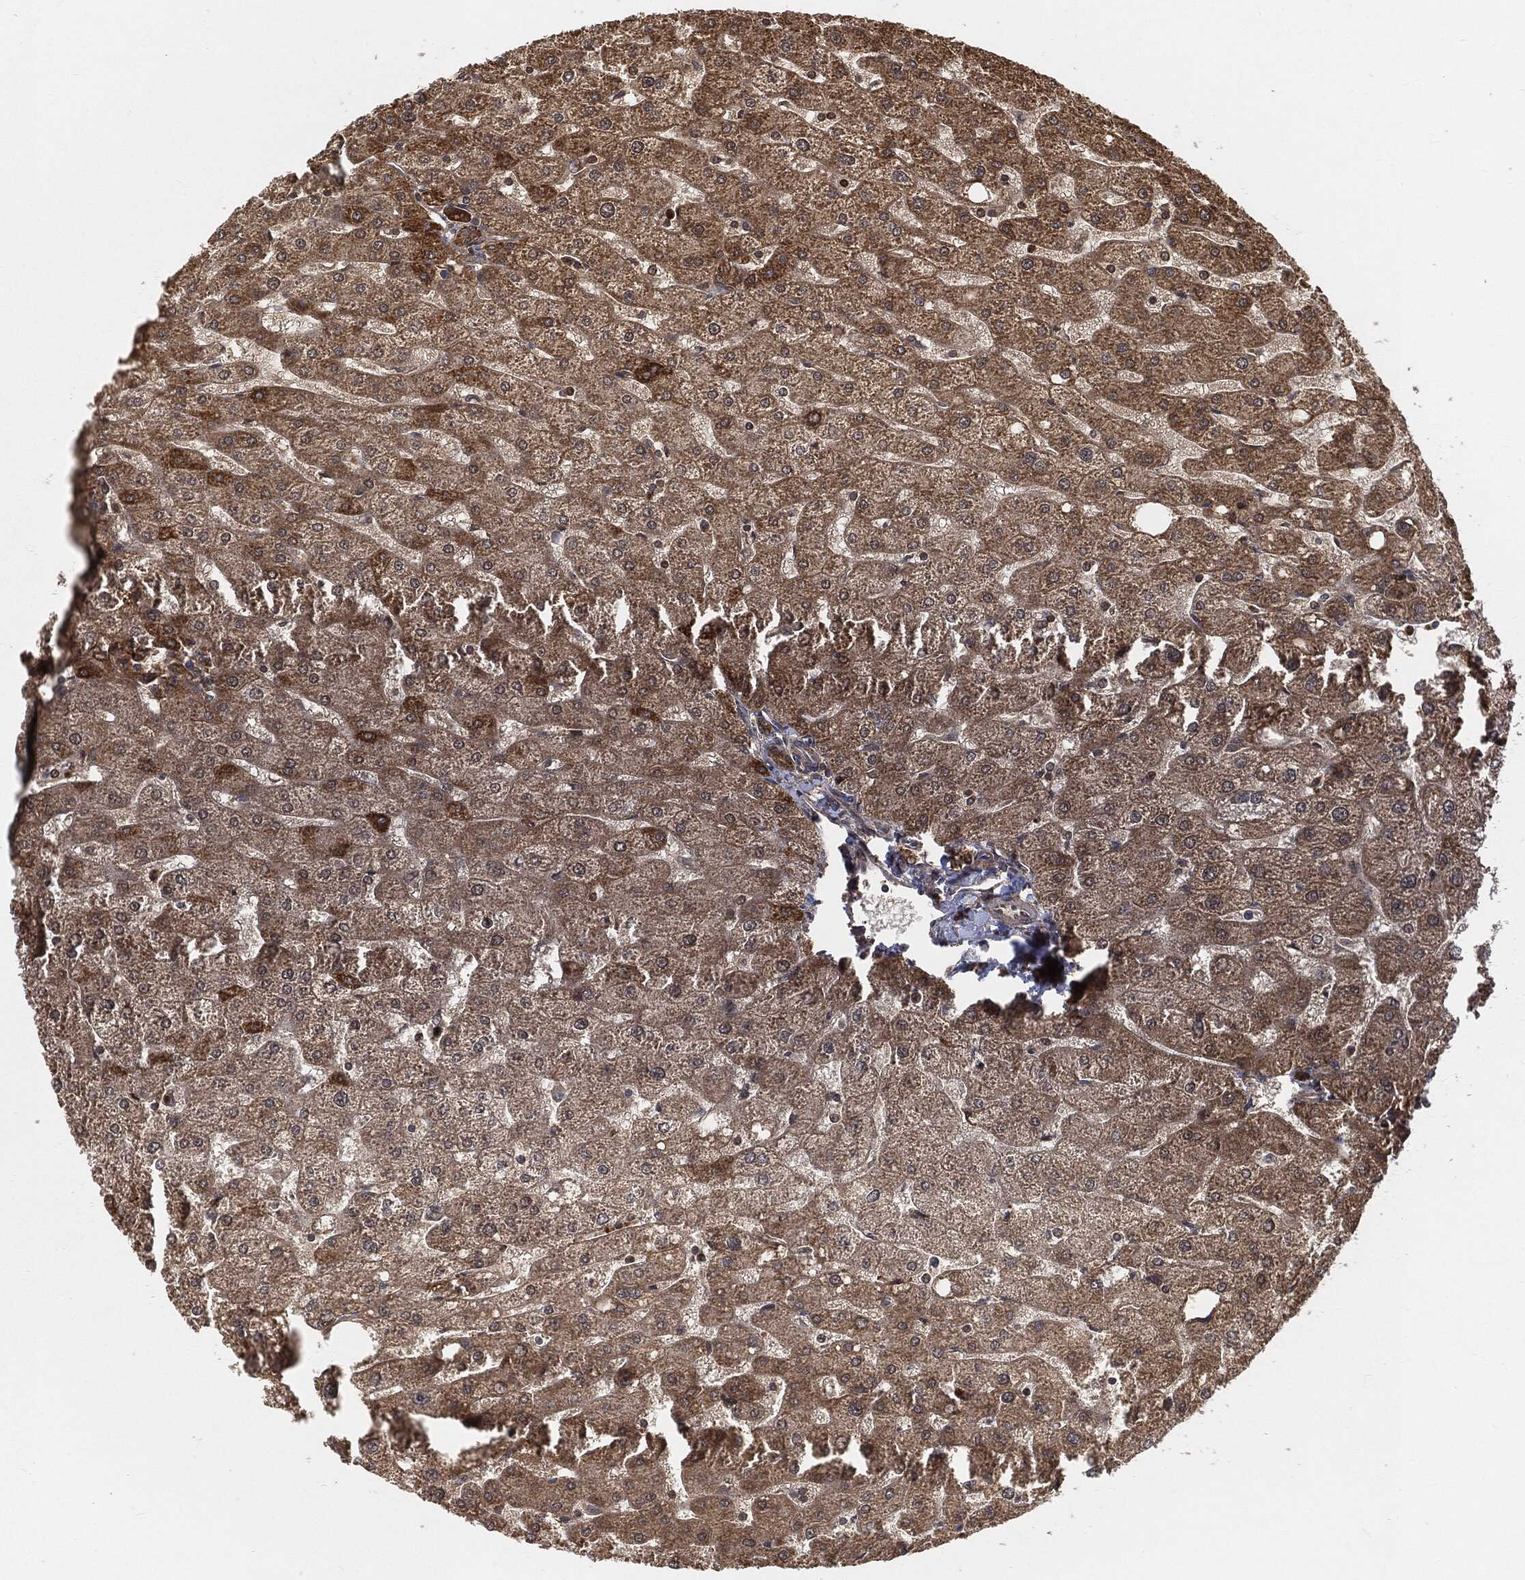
{"staining": {"intensity": "moderate", "quantity": ">75%", "location": "cytoplasmic/membranous"}, "tissue": "liver", "cell_type": "Cholangiocytes", "image_type": "normal", "snomed": [{"axis": "morphology", "description": "Normal tissue, NOS"}, {"axis": "topography", "description": "Liver"}], "caption": "Cholangiocytes show medium levels of moderate cytoplasmic/membranous staining in about >75% of cells in benign liver.", "gene": "CUTA", "patient": {"sex": "male", "age": 67}}